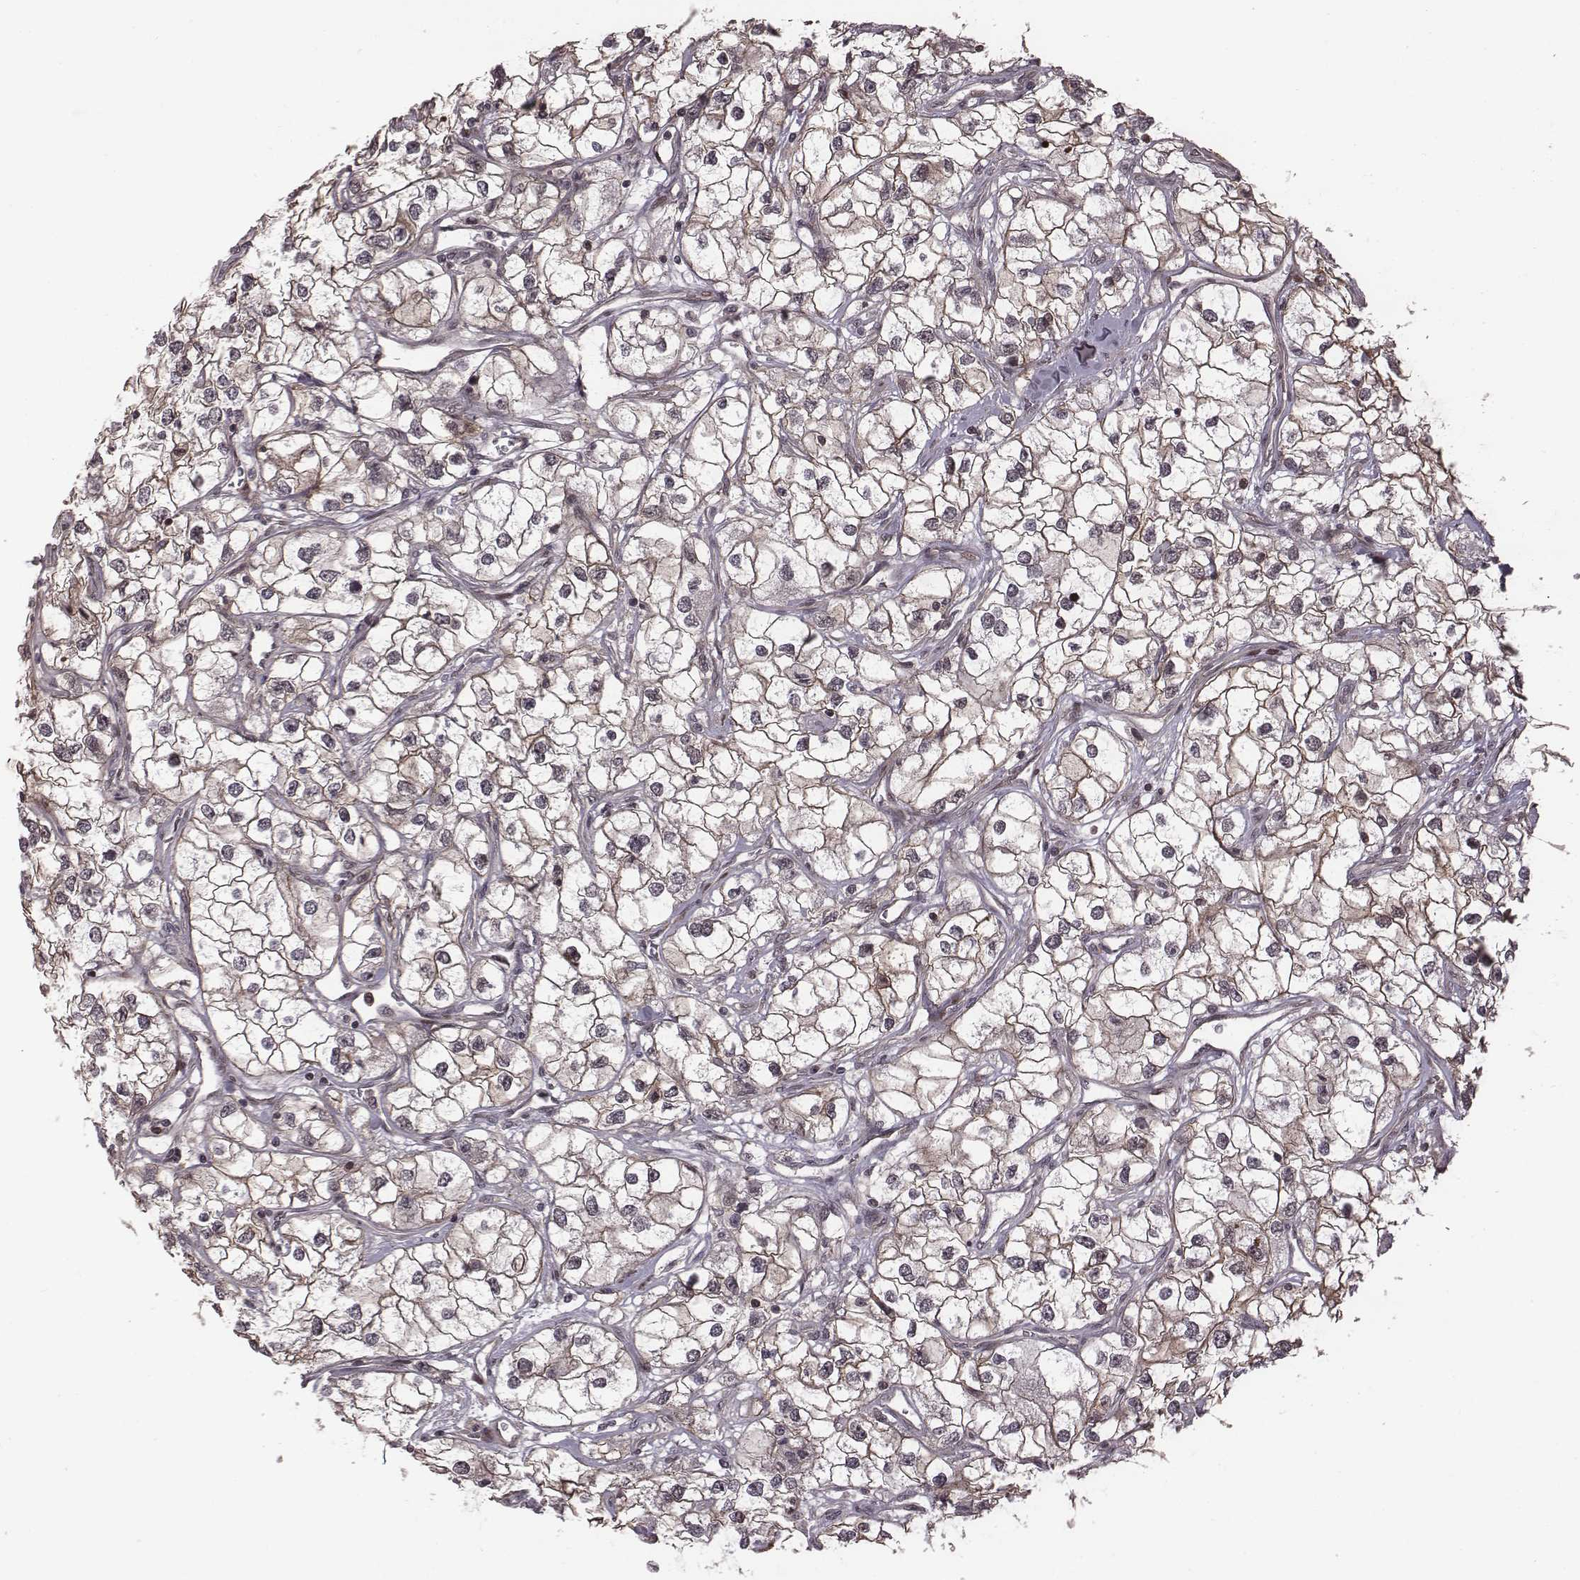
{"staining": {"intensity": "negative", "quantity": "none", "location": "none"}, "tissue": "renal cancer", "cell_type": "Tumor cells", "image_type": "cancer", "snomed": [{"axis": "morphology", "description": "Adenocarcinoma, NOS"}, {"axis": "topography", "description": "Kidney"}], "caption": "IHC micrograph of human renal adenocarcinoma stained for a protein (brown), which exhibits no positivity in tumor cells. Nuclei are stained in blue.", "gene": "RPL3", "patient": {"sex": "male", "age": 59}}